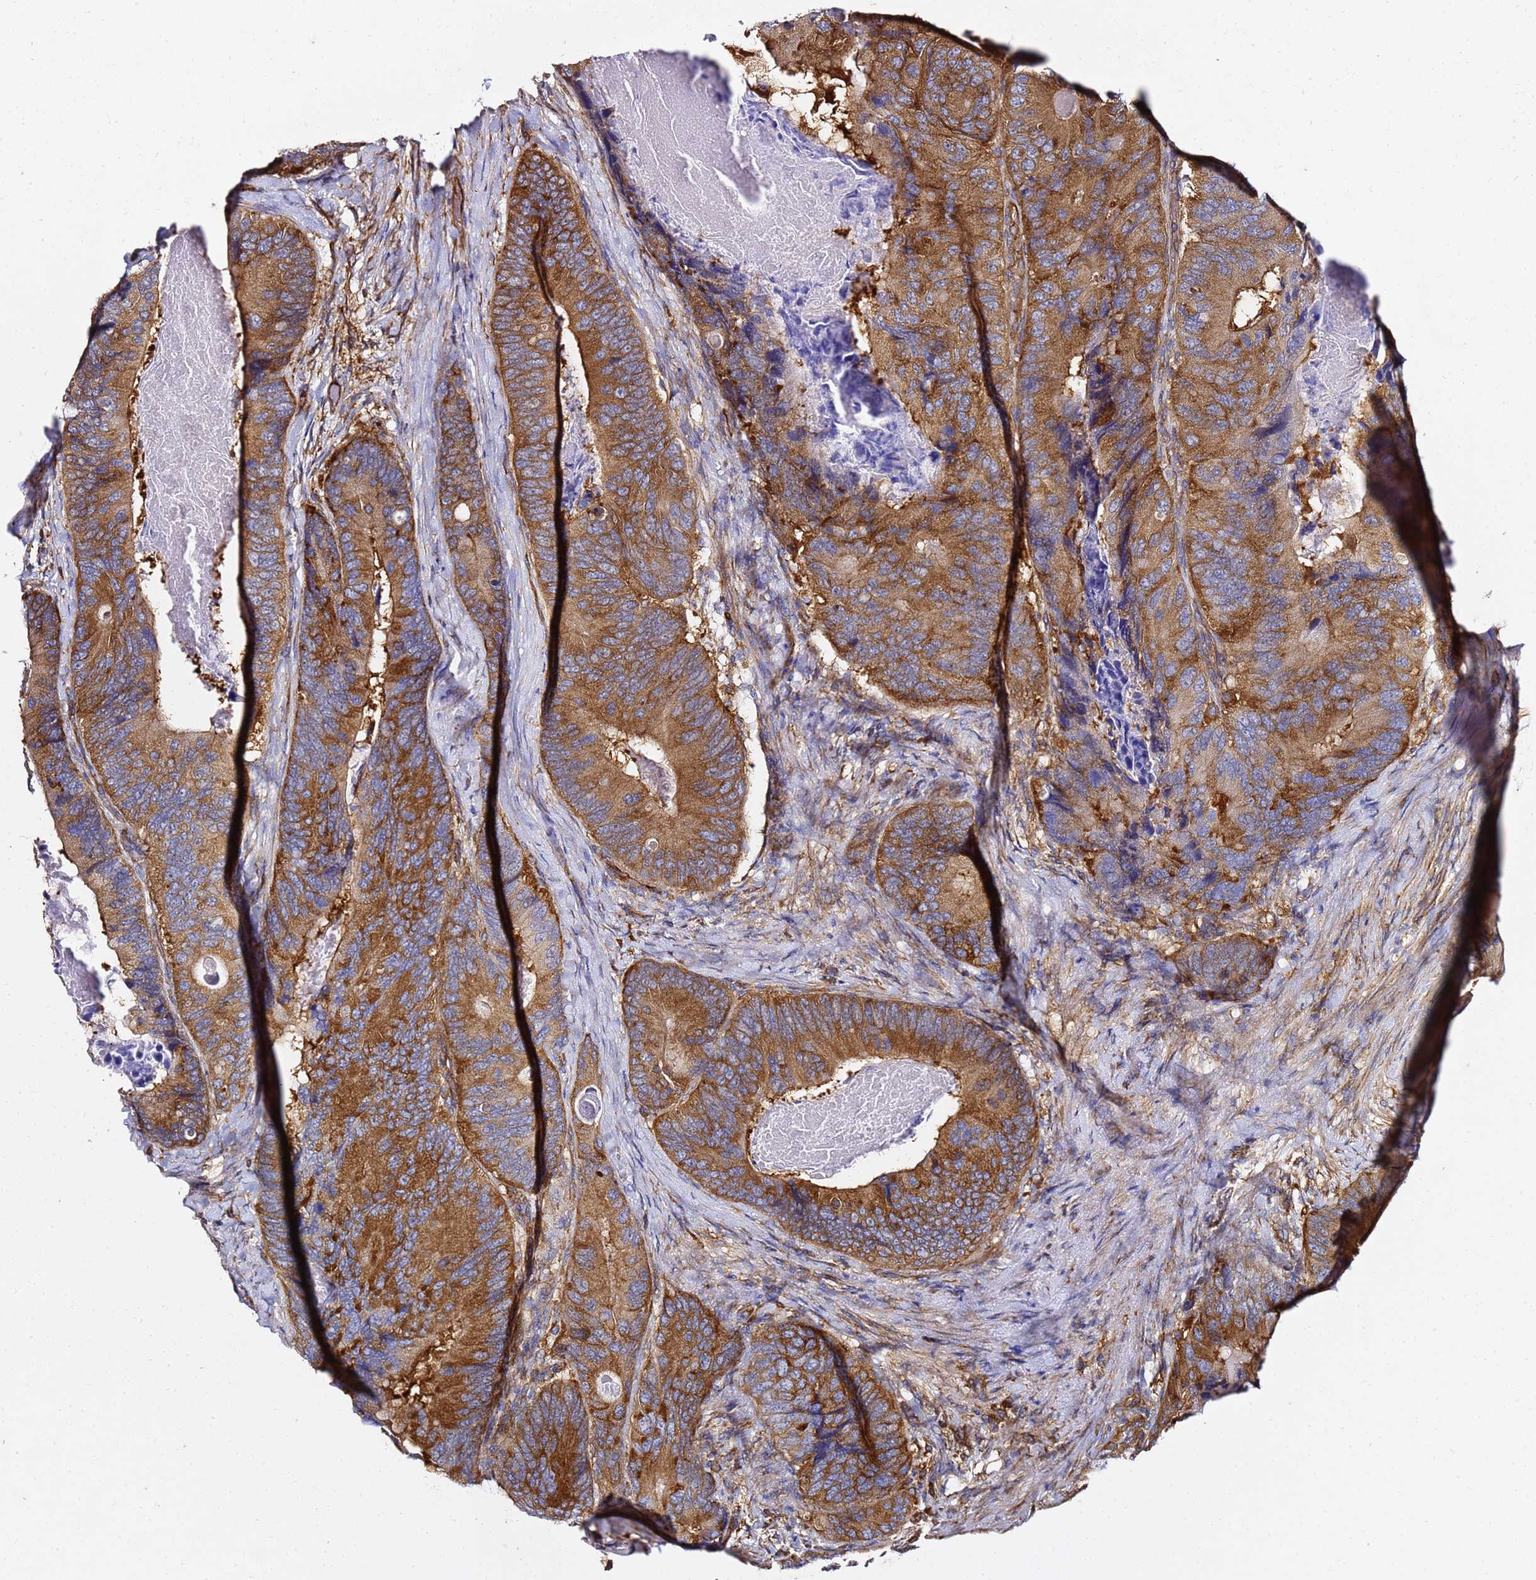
{"staining": {"intensity": "strong", "quantity": ">75%", "location": "cytoplasmic/membranous"}, "tissue": "colorectal cancer", "cell_type": "Tumor cells", "image_type": "cancer", "snomed": [{"axis": "morphology", "description": "Adenocarcinoma, NOS"}, {"axis": "topography", "description": "Colon"}], "caption": "A high-resolution photomicrograph shows immunohistochemistry staining of colorectal adenocarcinoma, which reveals strong cytoplasmic/membranous expression in approximately >75% of tumor cells.", "gene": "TPST1", "patient": {"sex": "male", "age": 84}}